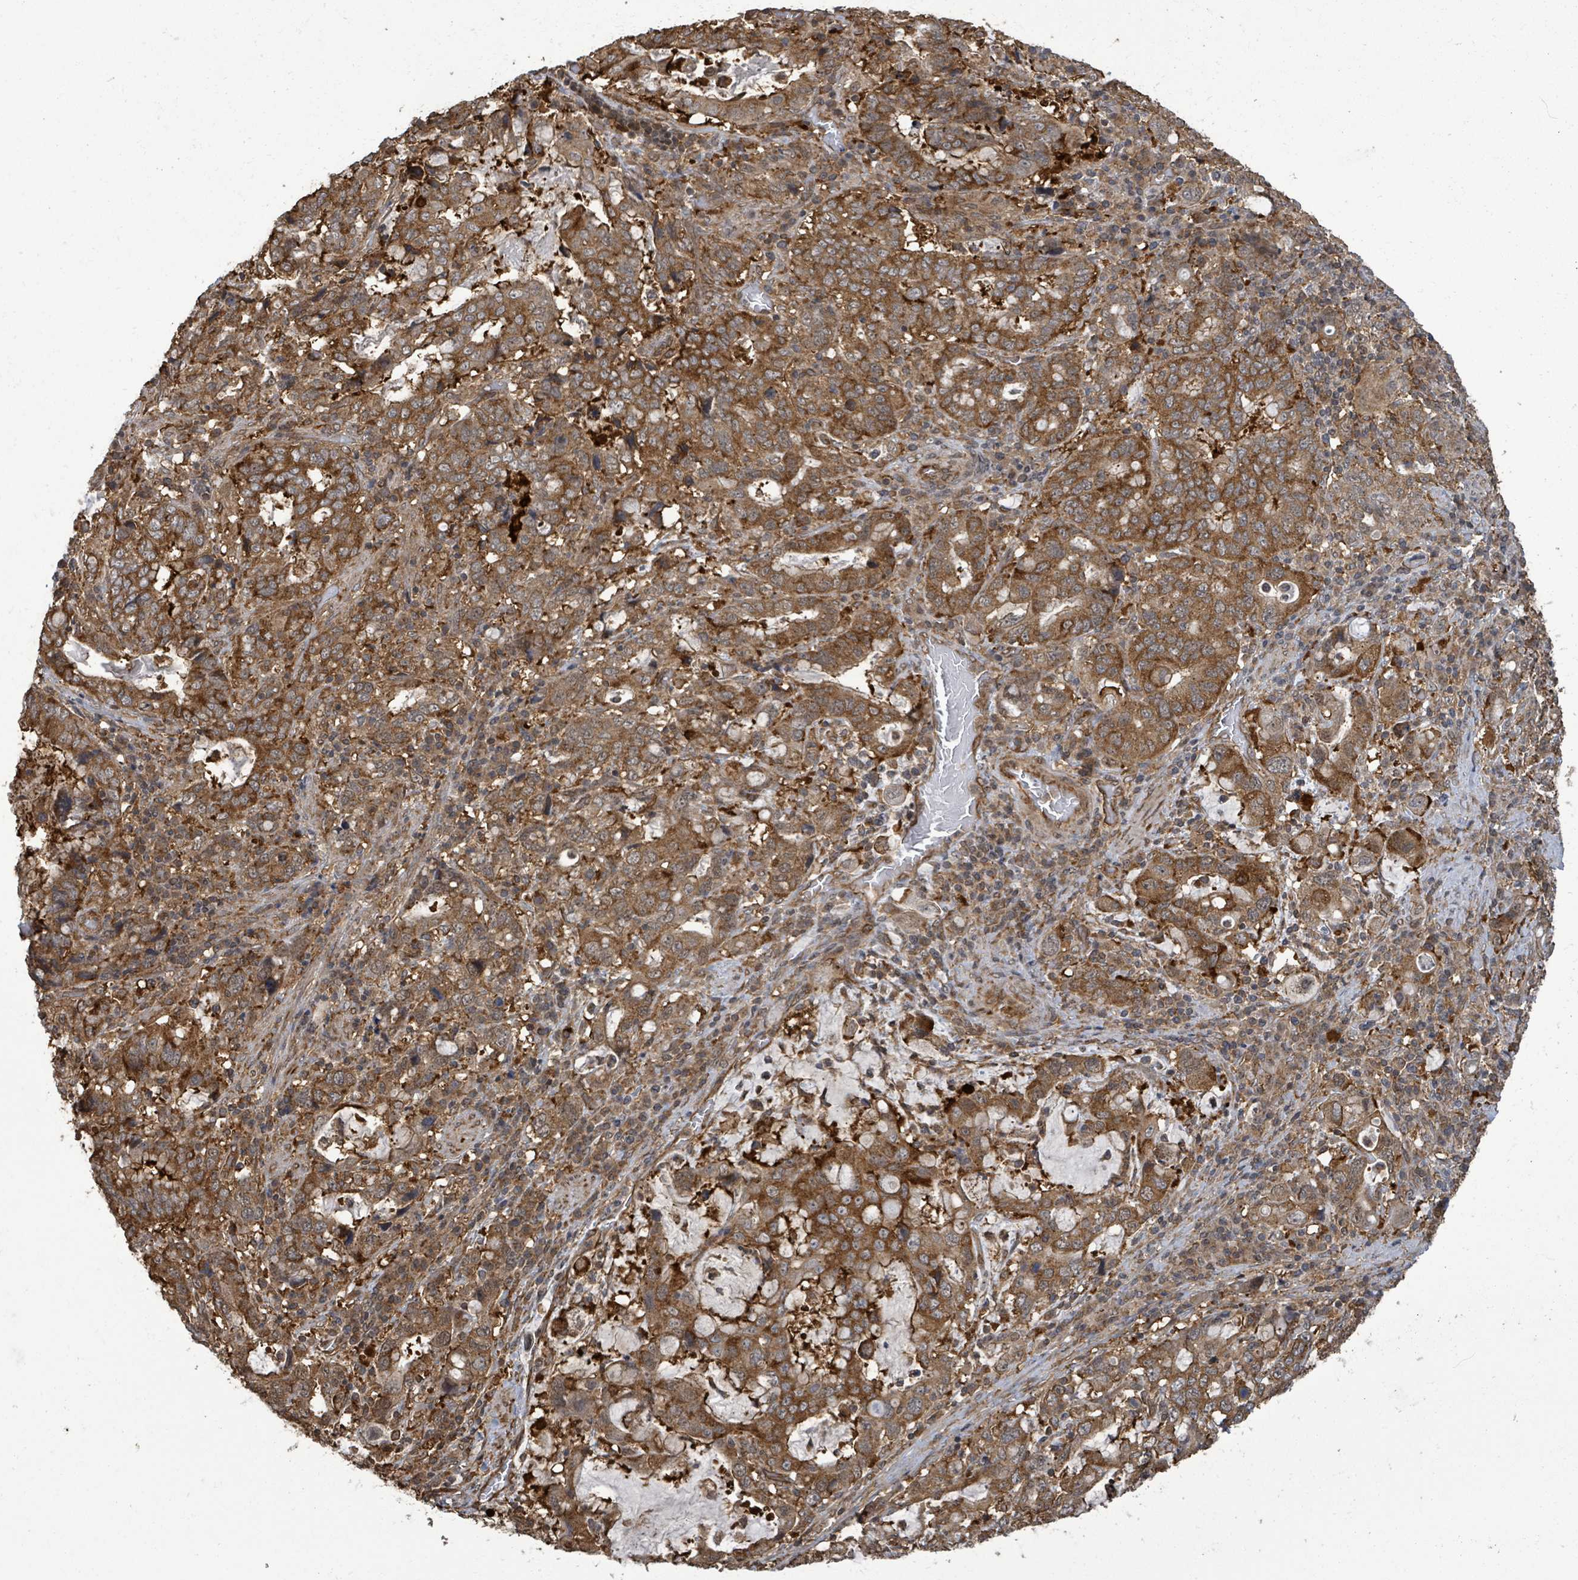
{"staining": {"intensity": "moderate", "quantity": ">75%", "location": "cytoplasmic/membranous"}, "tissue": "stomach cancer", "cell_type": "Tumor cells", "image_type": "cancer", "snomed": [{"axis": "morphology", "description": "Adenocarcinoma, NOS"}, {"axis": "topography", "description": "Stomach, upper"}, {"axis": "topography", "description": "Stomach"}], "caption": "Stomach adenocarcinoma stained with a protein marker exhibits moderate staining in tumor cells.", "gene": "KLC1", "patient": {"sex": "male", "age": 62}}